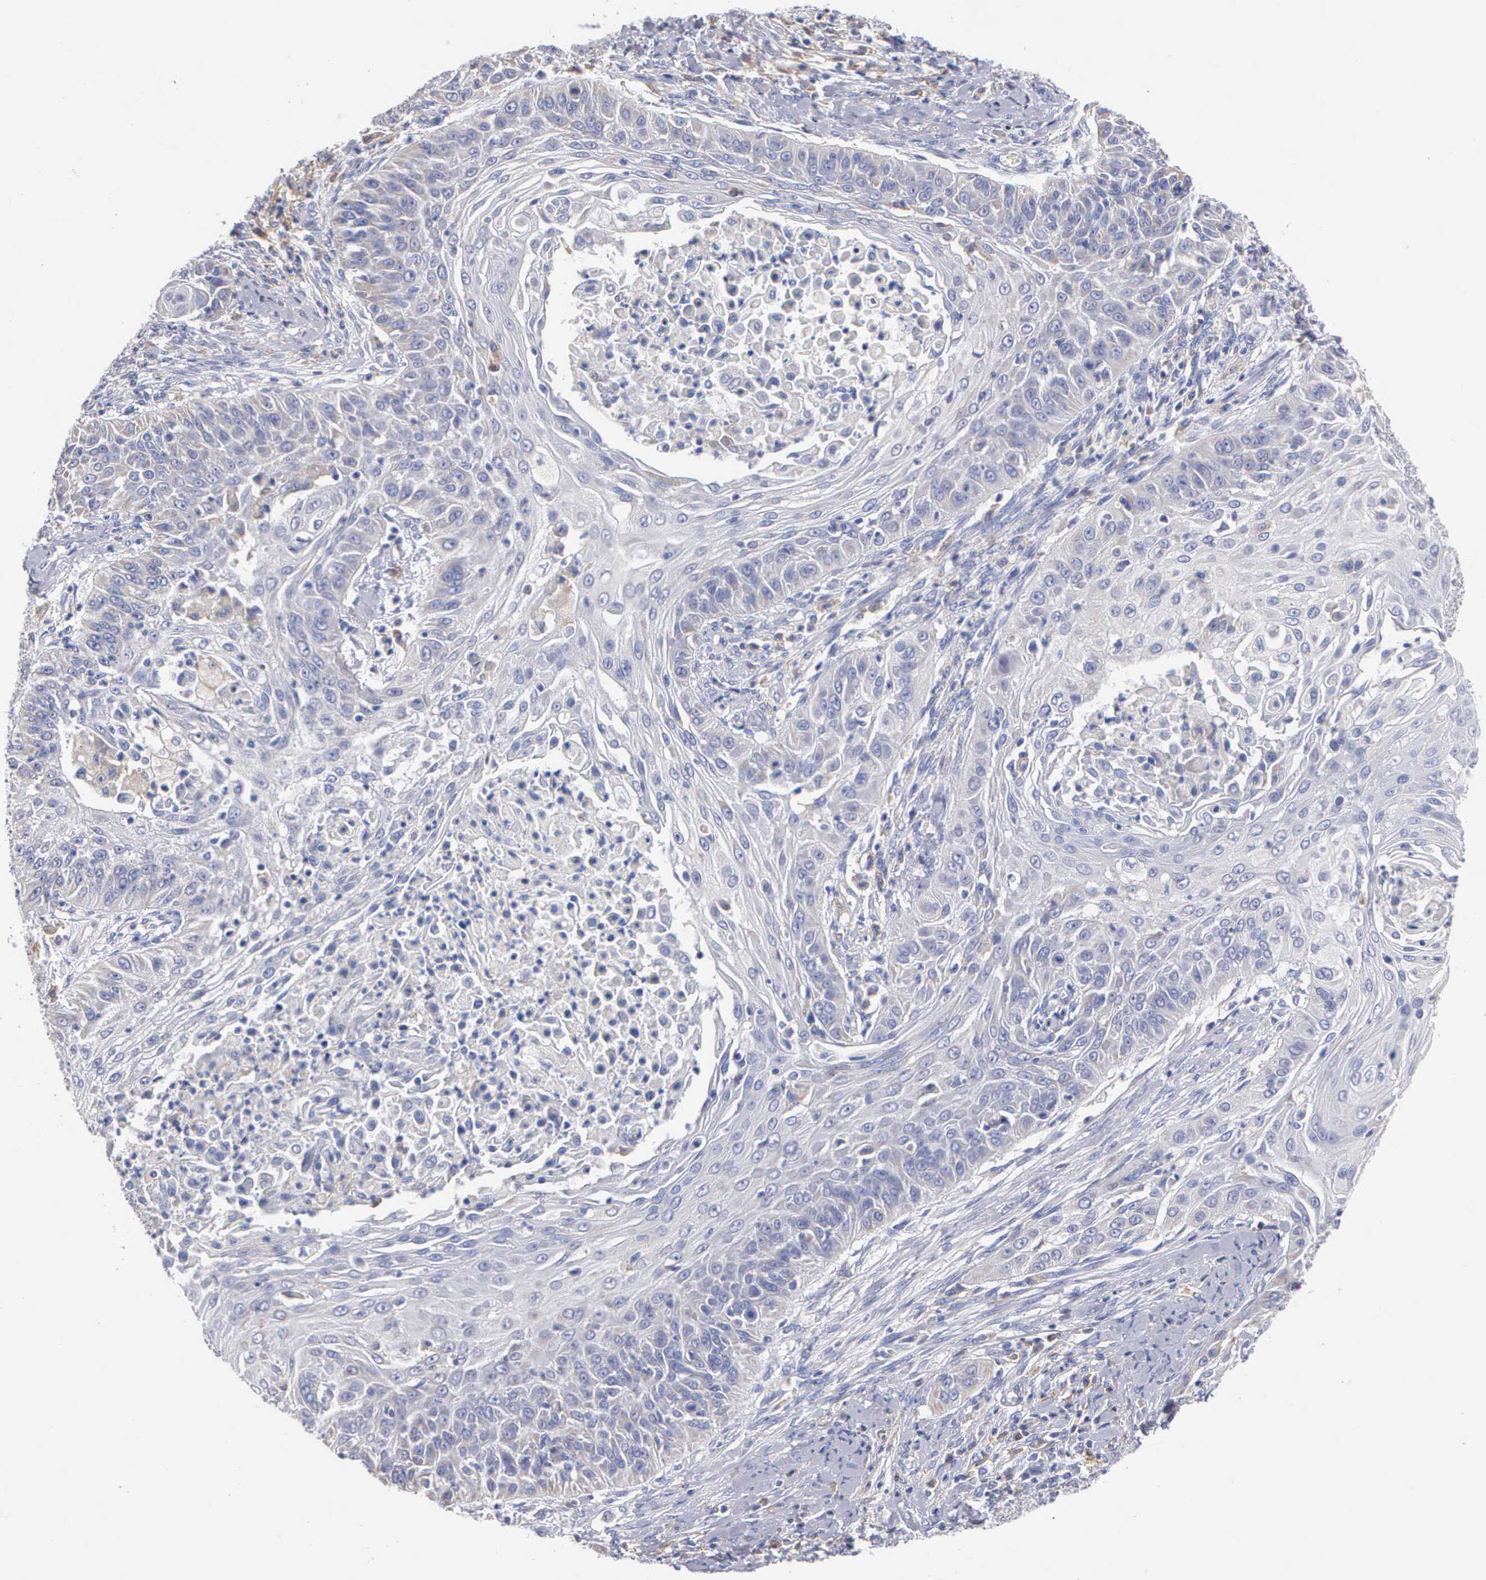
{"staining": {"intensity": "negative", "quantity": "none", "location": "none"}, "tissue": "cervical cancer", "cell_type": "Tumor cells", "image_type": "cancer", "snomed": [{"axis": "morphology", "description": "Squamous cell carcinoma, NOS"}, {"axis": "topography", "description": "Cervix"}], "caption": "Immunohistochemistry (IHC) photomicrograph of human squamous cell carcinoma (cervical) stained for a protein (brown), which exhibits no staining in tumor cells.", "gene": "PTGS2", "patient": {"sex": "female", "age": 64}}